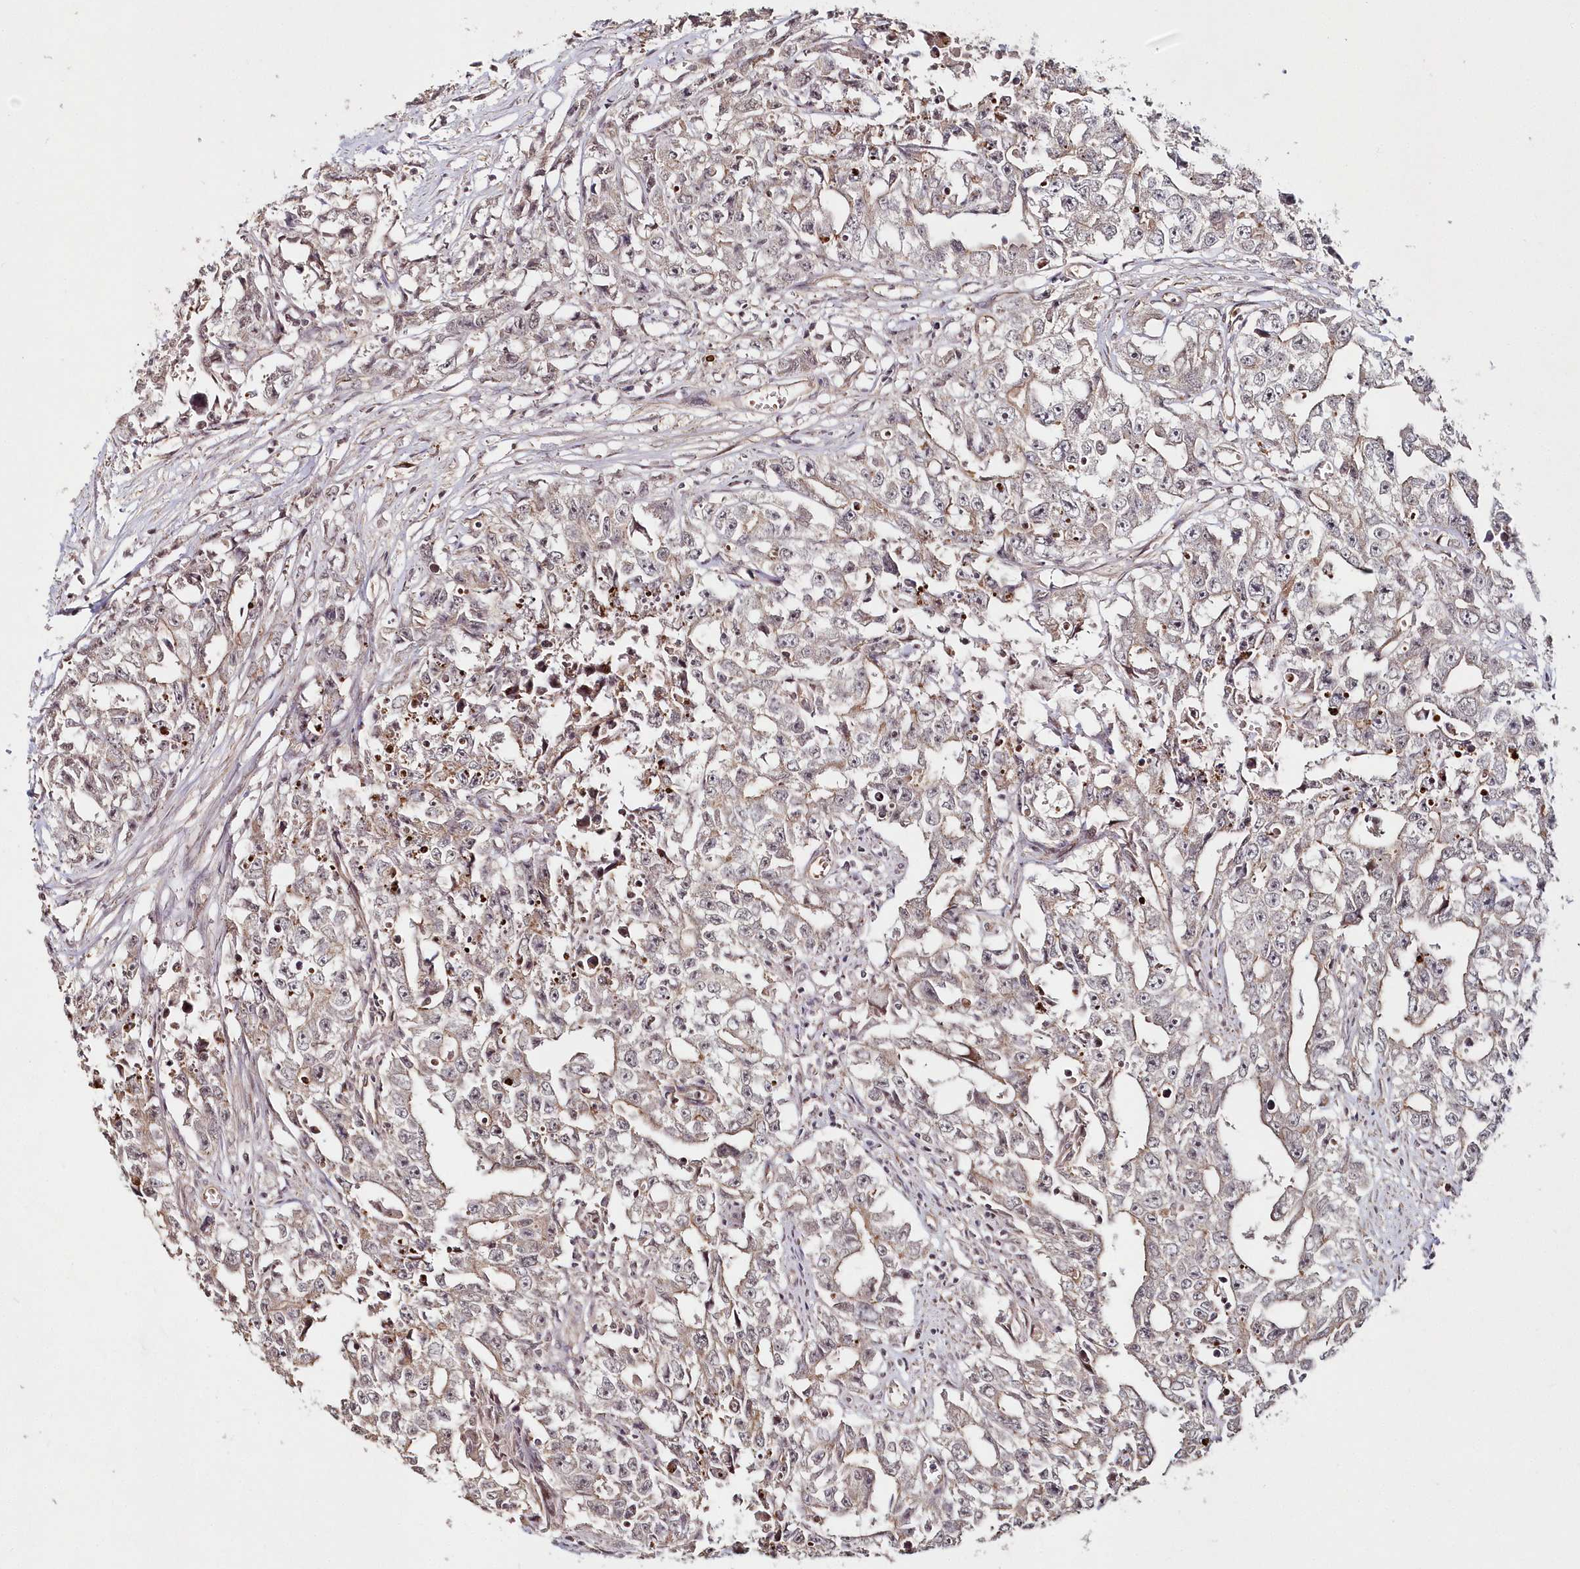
{"staining": {"intensity": "weak", "quantity": "25%-75%", "location": "cytoplasmic/membranous"}, "tissue": "testis cancer", "cell_type": "Tumor cells", "image_type": "cancer", "snomed": [{"axis": "morphology", "description": "Seminoma, NOS"}, {"axis": "morphology", "description": "Carcinoma, Embryonal, NOS"}, {"axis": "topography", "description": "Testis"}], "caption": "Human testis seminoma stained for a protein (brown) reveals weak cytoplasmic/membranous positive staining in about 25%-75% of tumor cells.", "gene": "HYCC2", "patient": {"sex": "male", "age": 43}}